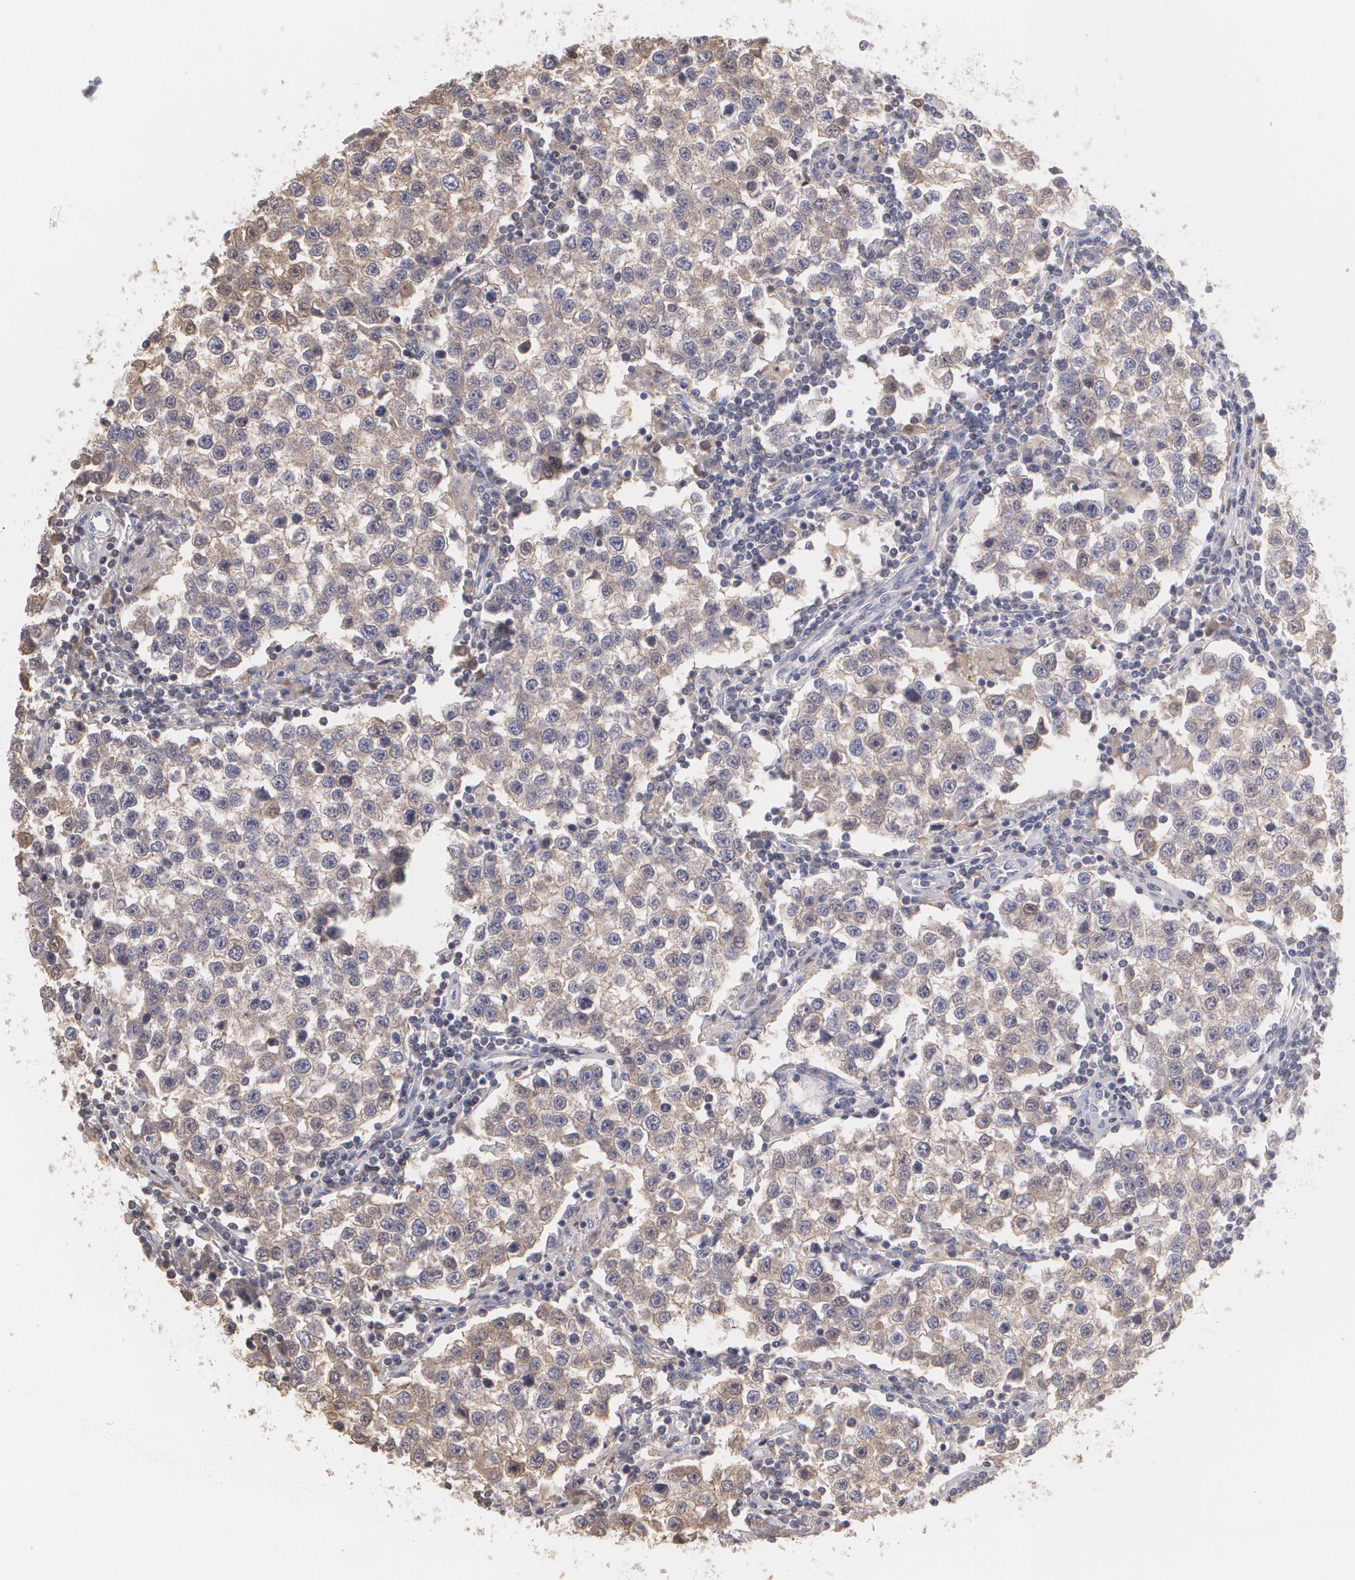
{"staining": {"intensity": "weak", "quantity": "25%-75%", "location": "cytoplasmic/membranous"}, "tissue": "testis cancer", "cell_type": "Tumor cells", "image_type": "cancer", "snomed": [{"axis": "morphology", "description": "Seminoma, NOS"}, {"axis": "topography", "description": "Testis"}], "caption": "Tumor cells demonstrate low levels of weak cytoplasmic/membranous positivity in approximately 25%-75% of cells in seminoma (testis).", "gene": "SERPINA1", "patient": {"sex": "male", "age": 36}}